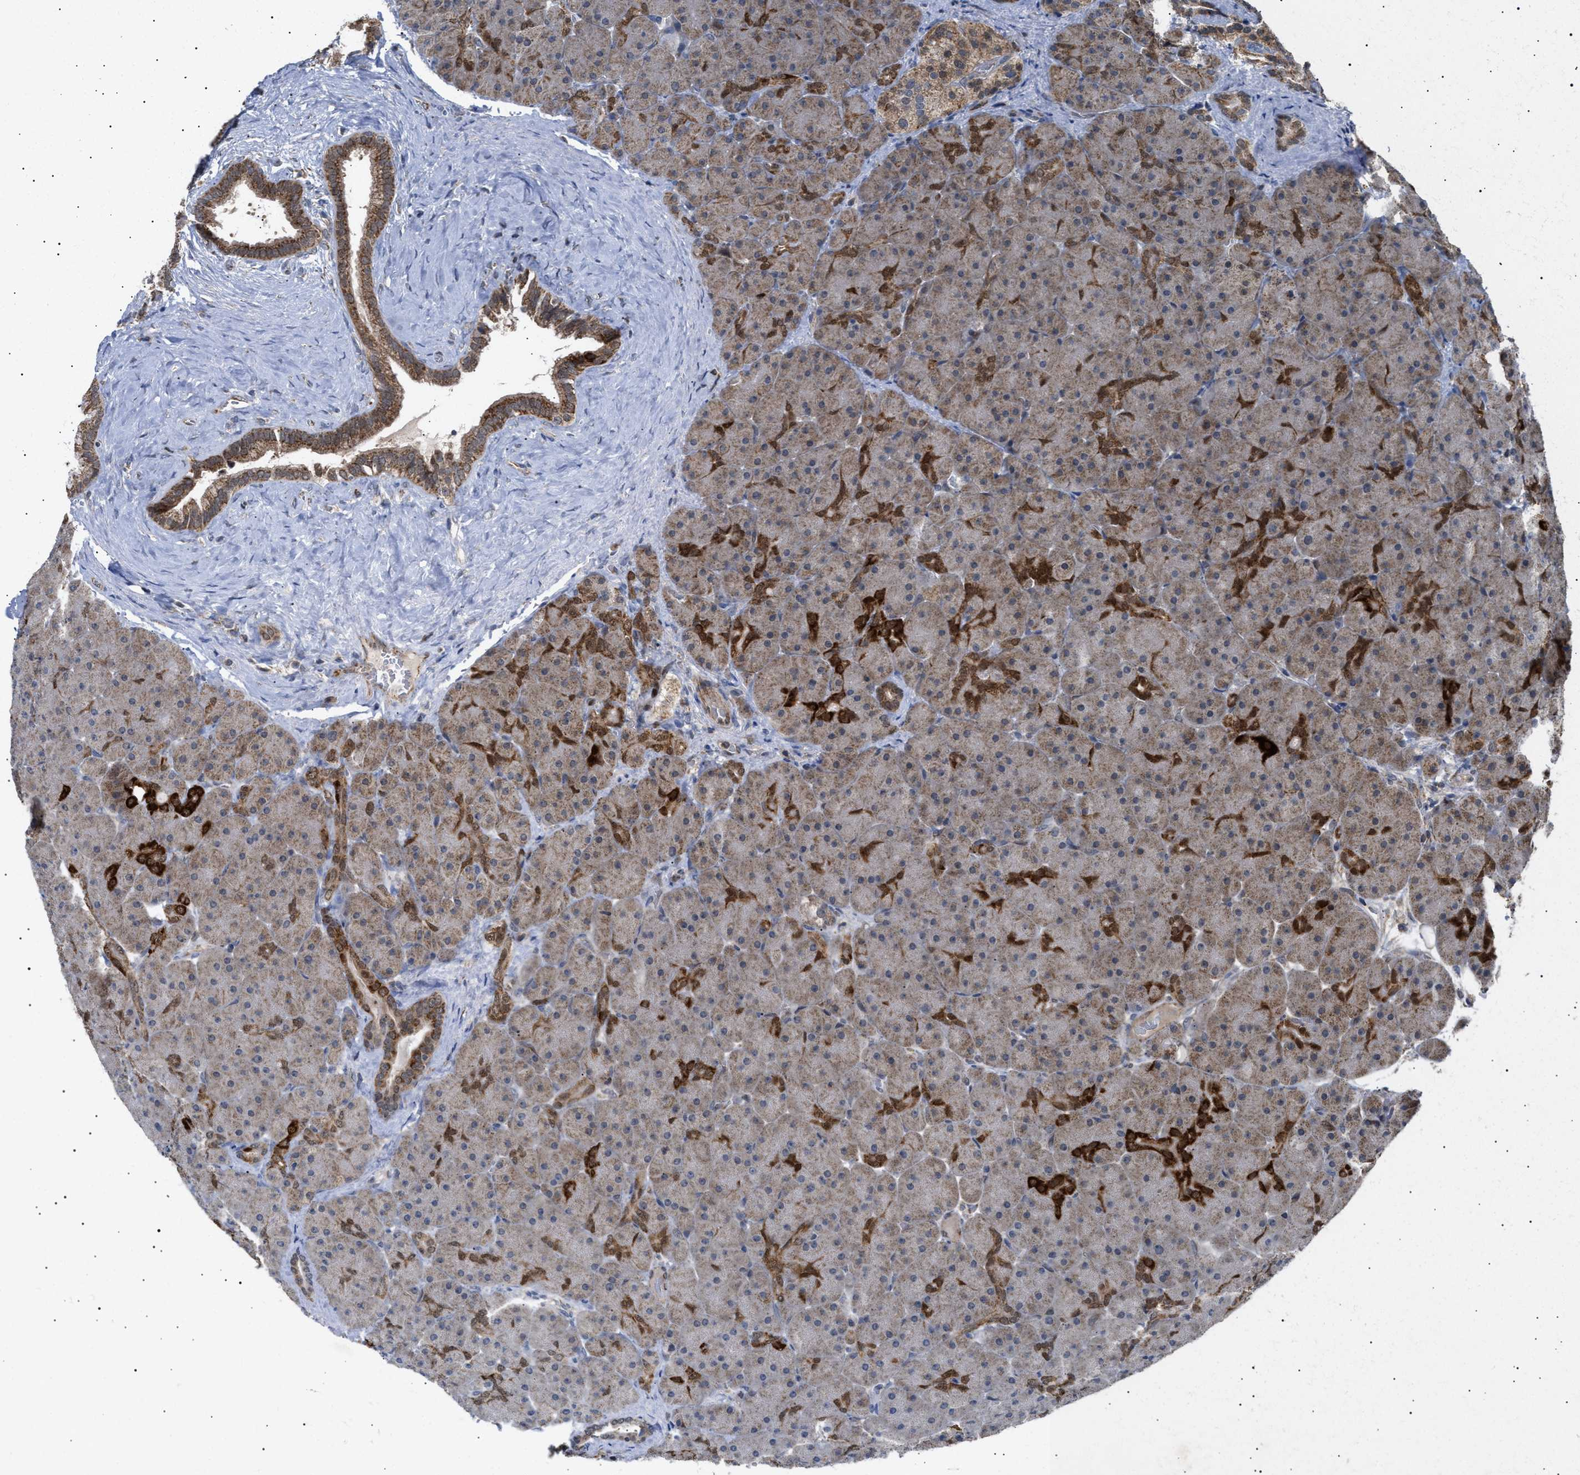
{"staining": {"intensity": "moderate", "quantity": "25%-75%", "location": "cytoplasmic/membranous"}, "tissue": "pancreas", "cell_type": "Exocrine glandular cells", "image_type": "normal", "snomed": [{"axis": "morphology", "description": "Normal tissue, NOS"}, {"axis": "topography", "description": "Pancreas"}], "caption": "Brown immunohistochemical staining in normal pancreas reveals moderate cytoplasmic/membranous staining in about 25%-75% of exocrine glandular cells.", "gene": "SIRT5", "patient": {"sex": "male", "age": 66}}